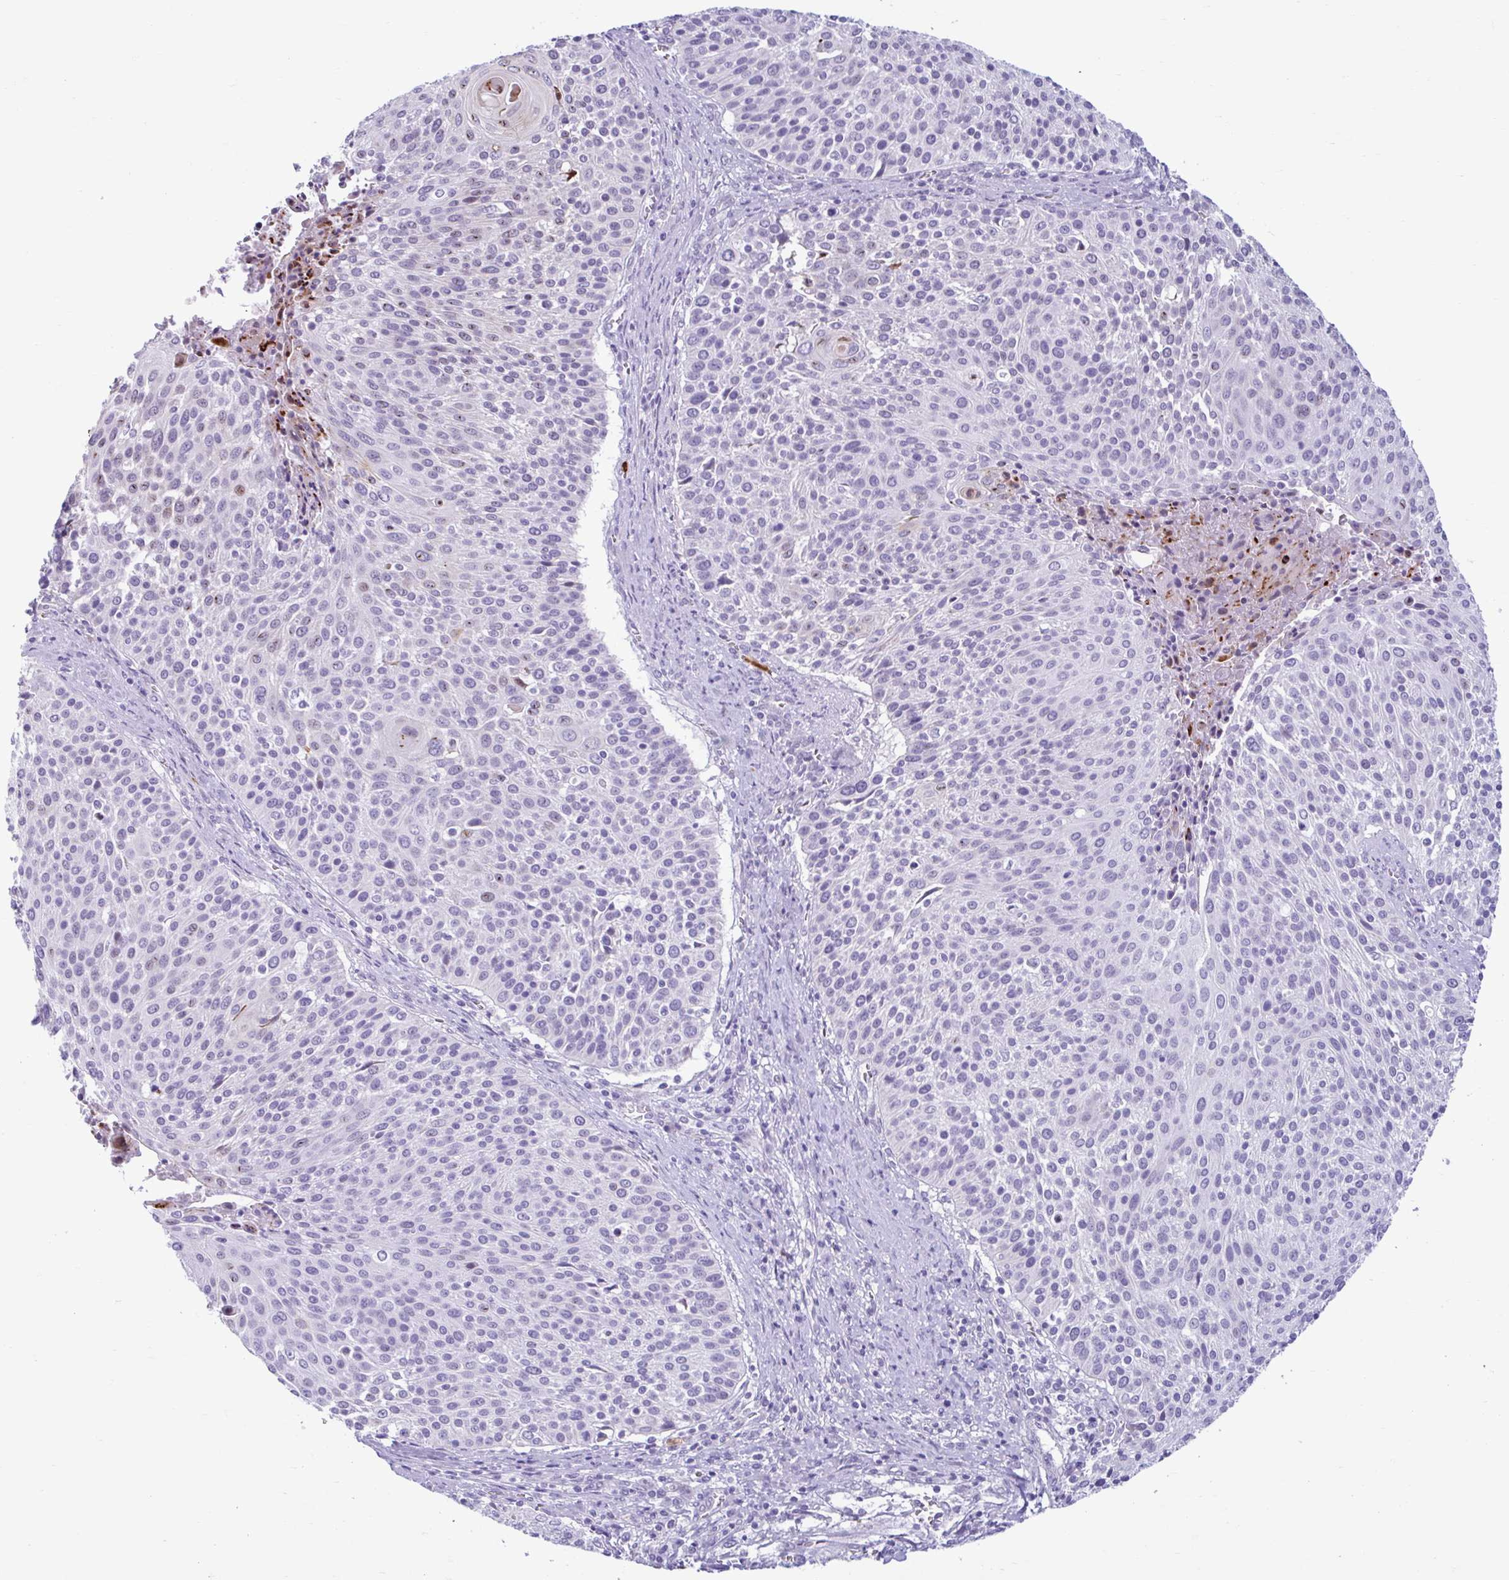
{"staining": {"intensity": "negative", "quantity": "none", "location": "none"}, "tissue": "cervical cancer", "cell_type": "Tumor cells", "image_type": "cancer", "snomed": [{"axis": "morphology", "description": "Squamous cell carcinoma, NOS"}, {"axis": "topography", "description": "Cervix"}], "caption": "This is a micrograph of immunohistochemistry (IHC) staining of squamous cell carcinoma (cervical), which shows no expression in tumor cells.", "gene": "CEP120", "patient": {"sex": "female", "age": 31}}